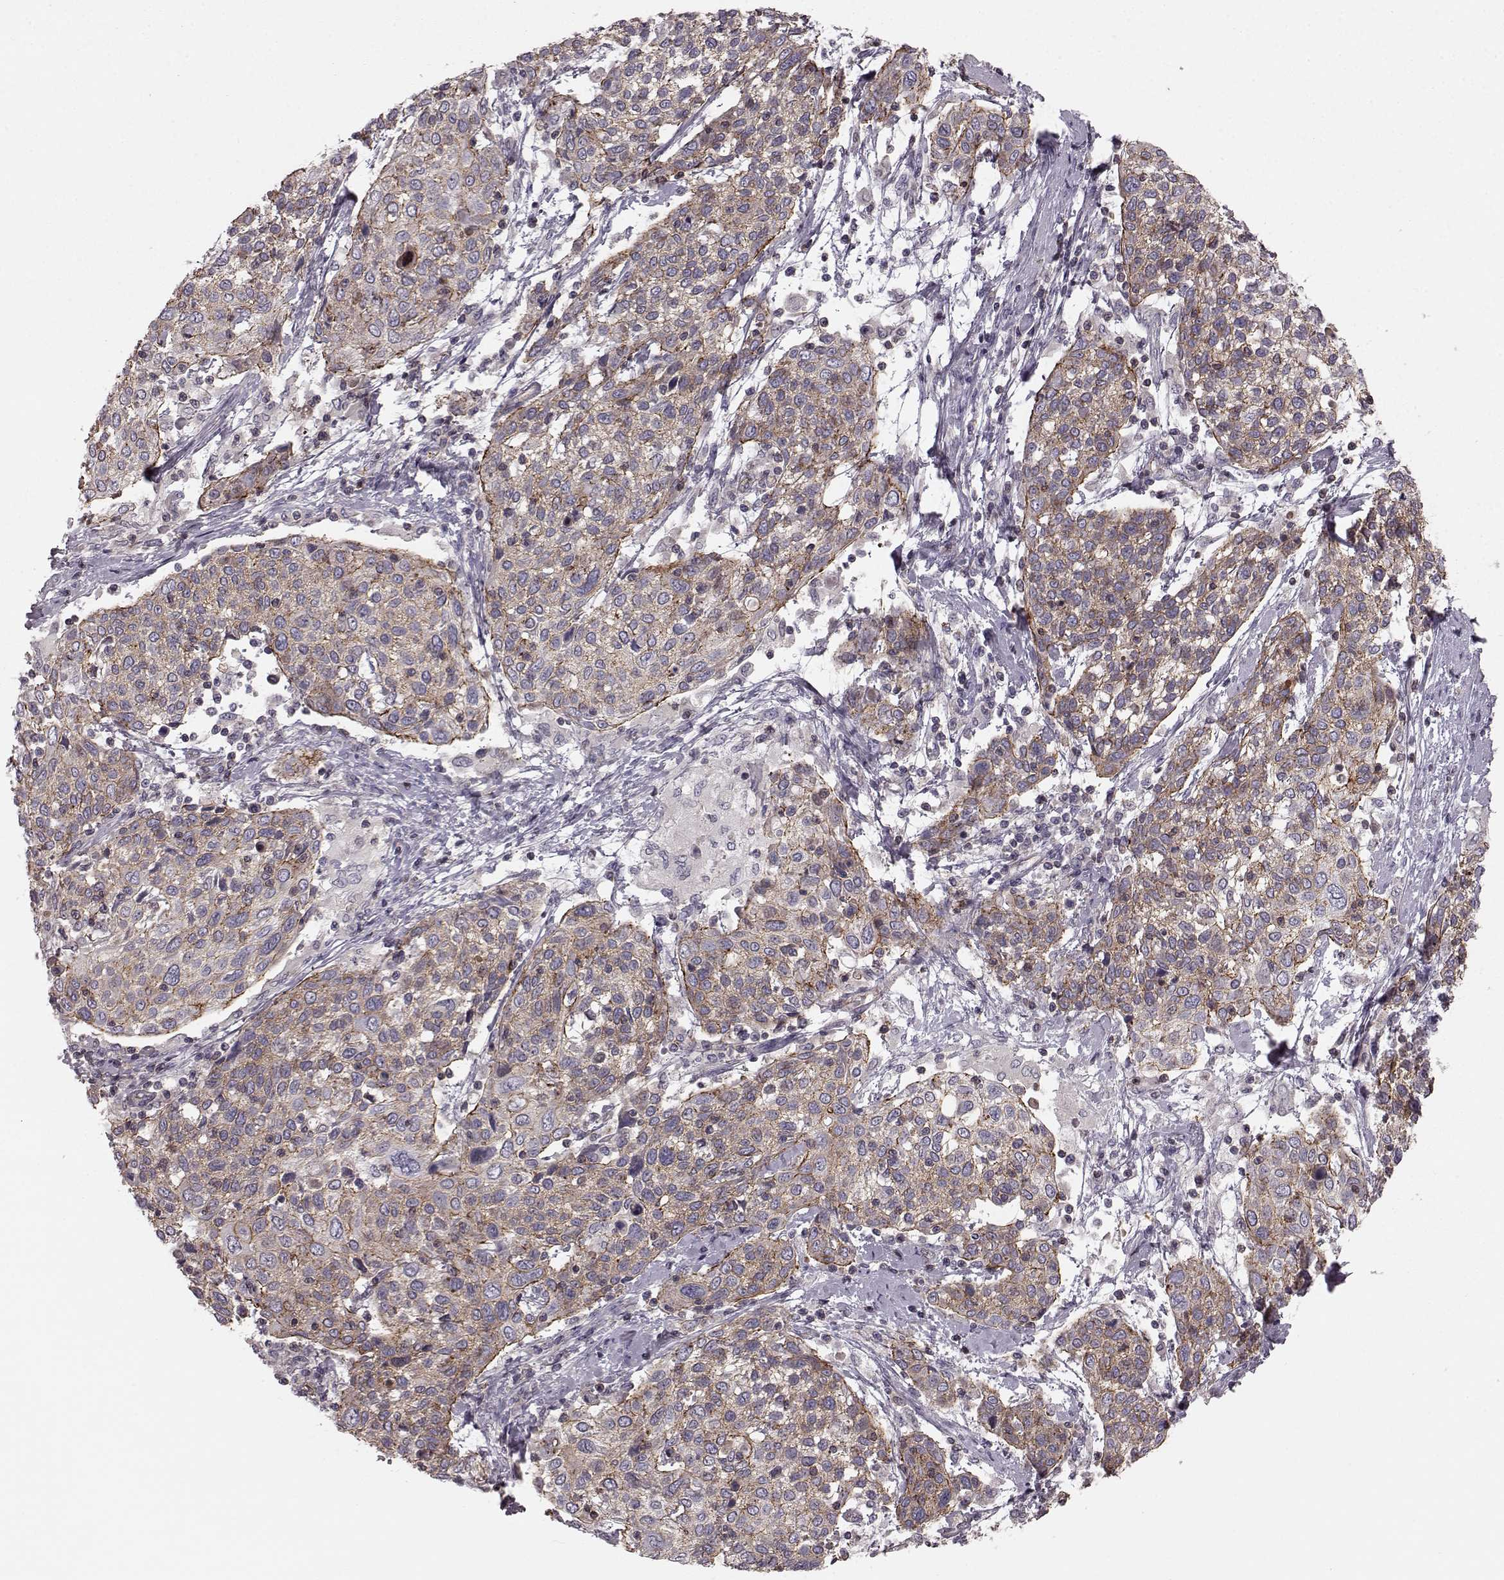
{"staining": {"intensity": "weak", "quantity": "<25%", "location": "cytoplasmic/membranous"}, "tissue": "cervical cancer", "cell_type": "Tumor cells", "image_type": "cancer", "snomed": [{"axis": "morphology", "description": "Squamous cell carcinoma, NOS"}, {"axis": "topography", "description": "Cervix"}], "caption": "High power microscopy histopathology image of an immunohistochemistry (IHC) micrograph of cervical cancer, revealing no significant positivity in tumor cells.", "gene": "SLC22A18", "patient": {"sex": "female", "age": 61}}